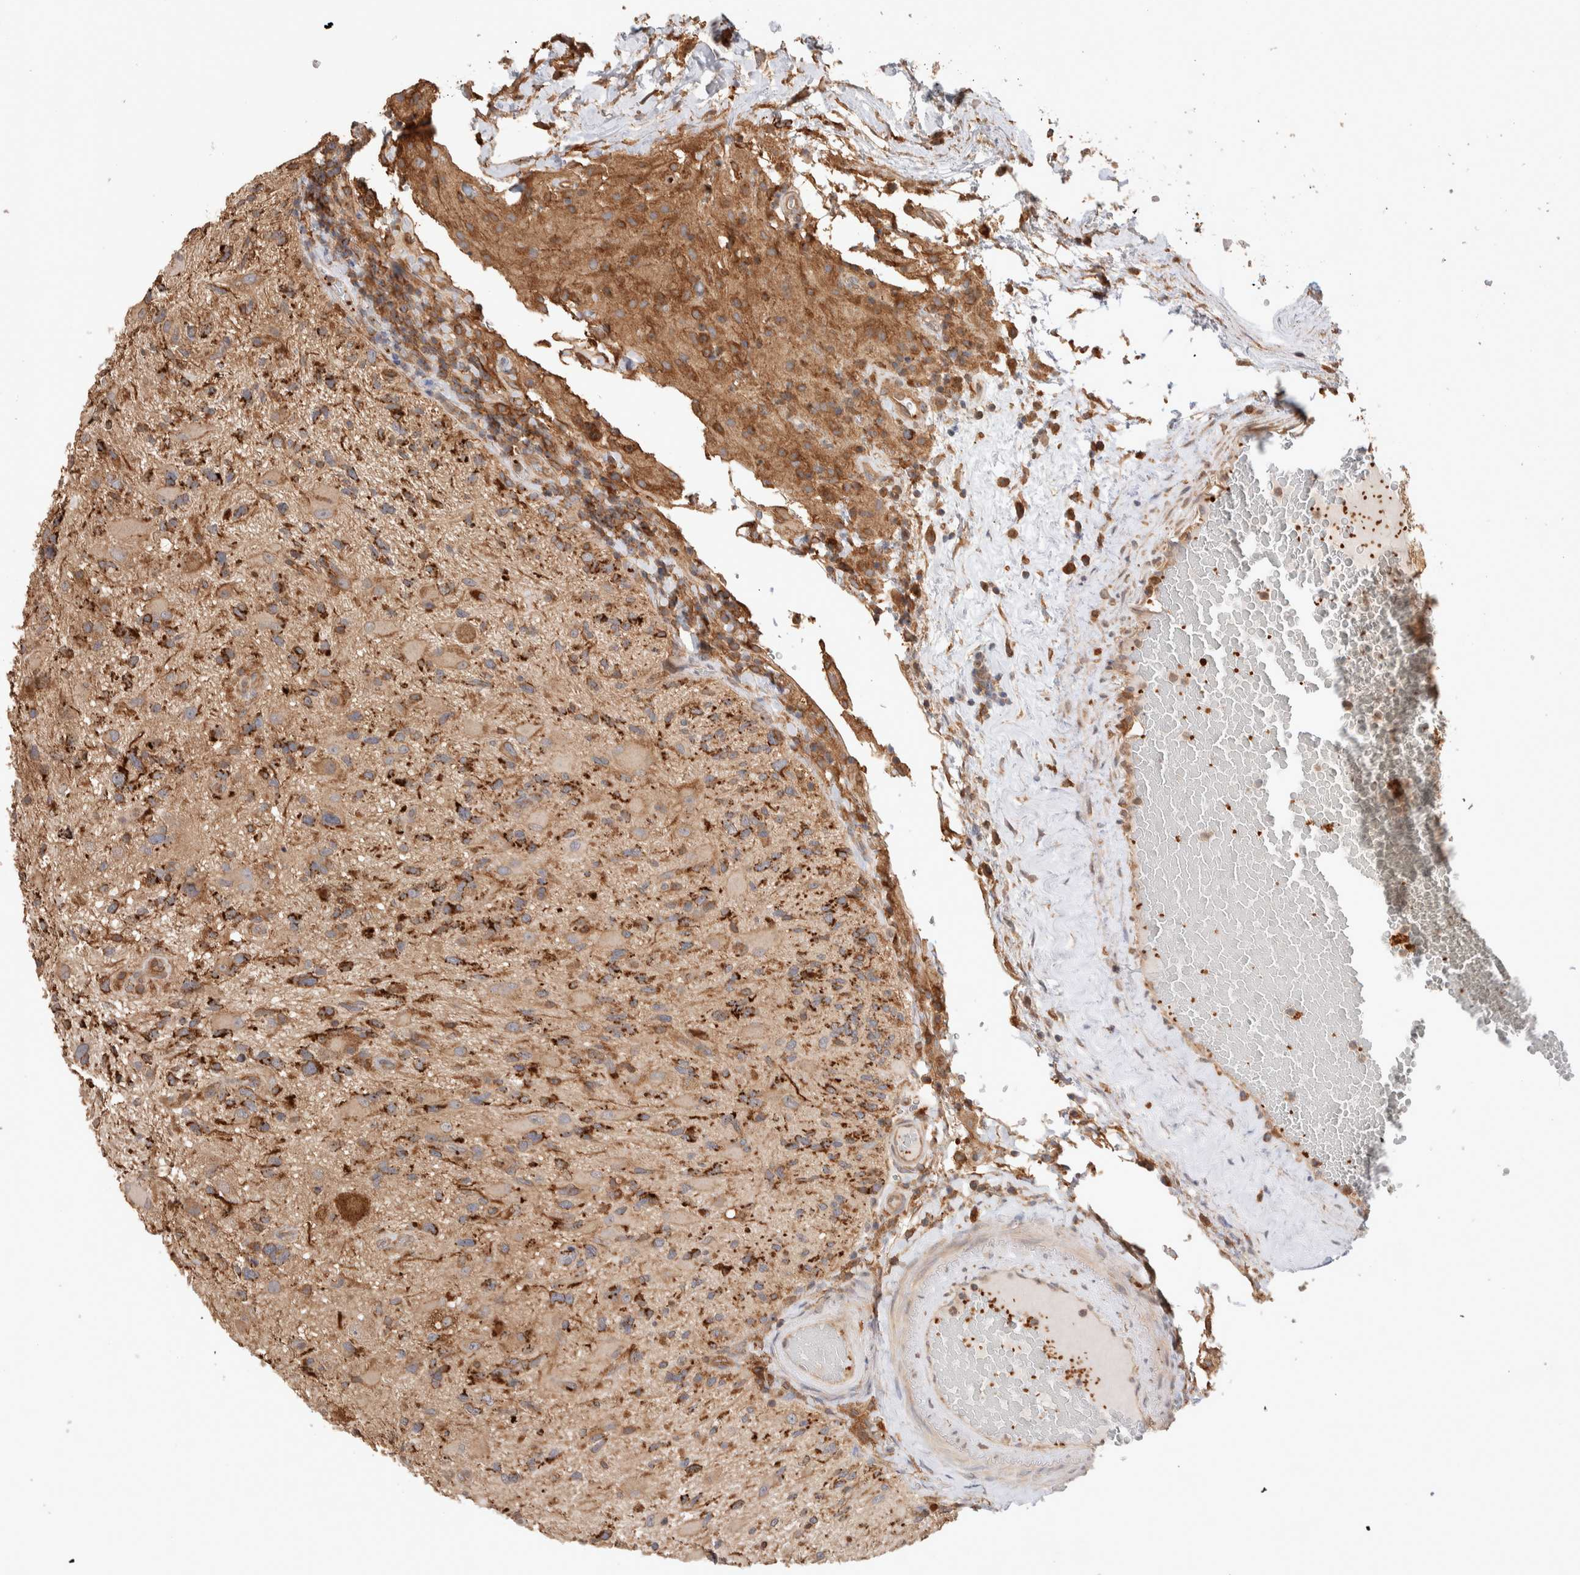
{"staining": {"intensity": "moderate", "quantity": ">75%", "location": "cytoplasmic/membranous"}, "tissue": "glioma", "cell_type": "Tumor cells", "image_type": "cancer", "snomed": [{"axis": "morphology", "description": "Glioma, malignant, High grade"}, {"axis": "topography", "description": "Brain"}], "caption": "DAB (3,3'-diaminobenzidine) immunohistochemical staining of glioma displays moderate cytoplasmic/membranous protein staining in about >75% of tumor cells.", "gene": "DEPTOR", "patient": {"sex": "male", "age": 33}}